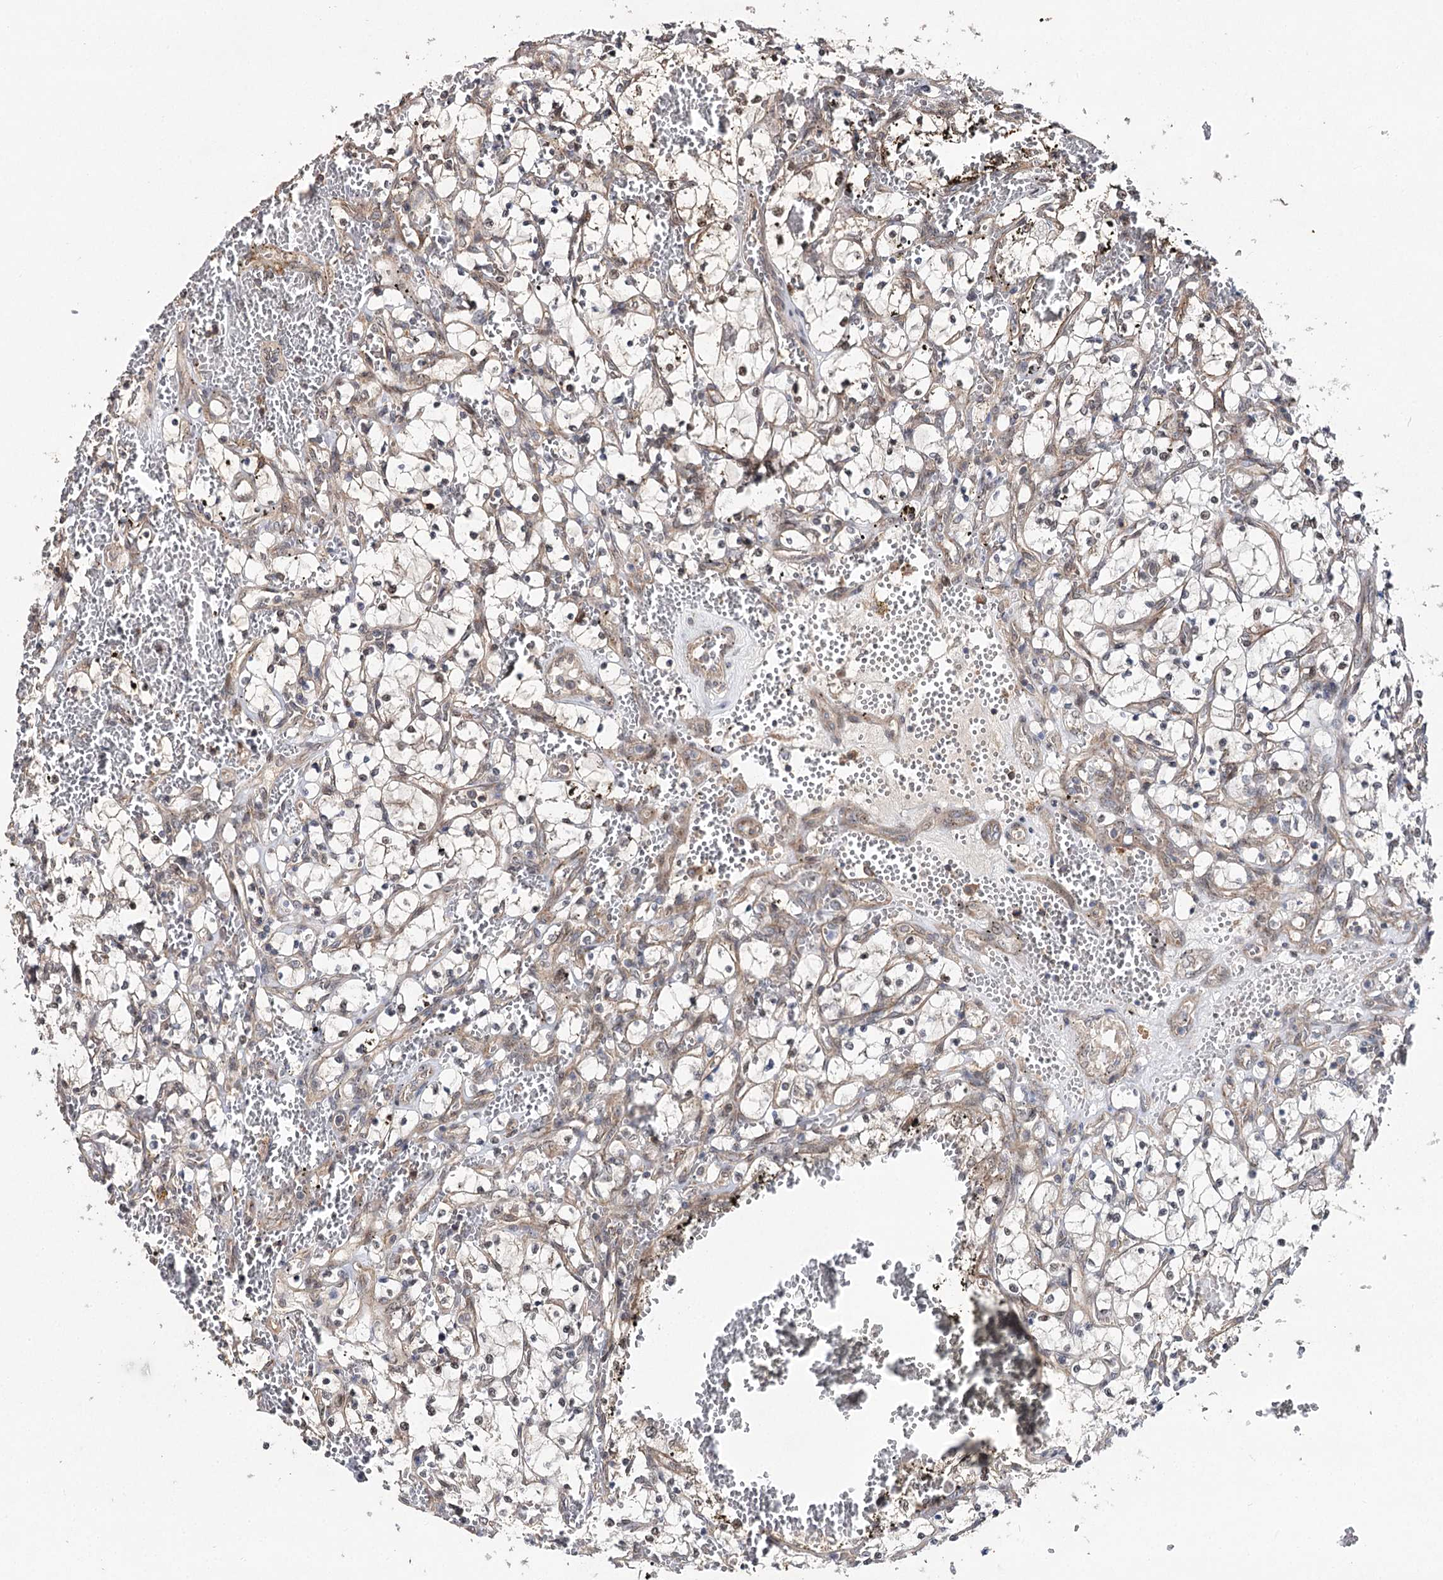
{"staining": {"intensity": "moderate", "quantity": "<25%", "location": "nuclear"}, "tissue": "renal cancer", "cell_type": "Tumor cells", "image_type": "cancer", "snomed": [{"axis": "morphology", "description": "Adenocarcinoma, NOS"}, {"axis": "topography", "description": "Kidney"}], "caption": "Immunohistochemistry (IHC) (DAB (3,3'-diaminobenzidine)) staining of renal adenocarcinoma reveals moderate nuclear protein positivity in approximately <25% of tumor cells.", "gene": "STX6", "patient": {"sex": "female", "age": 69}}